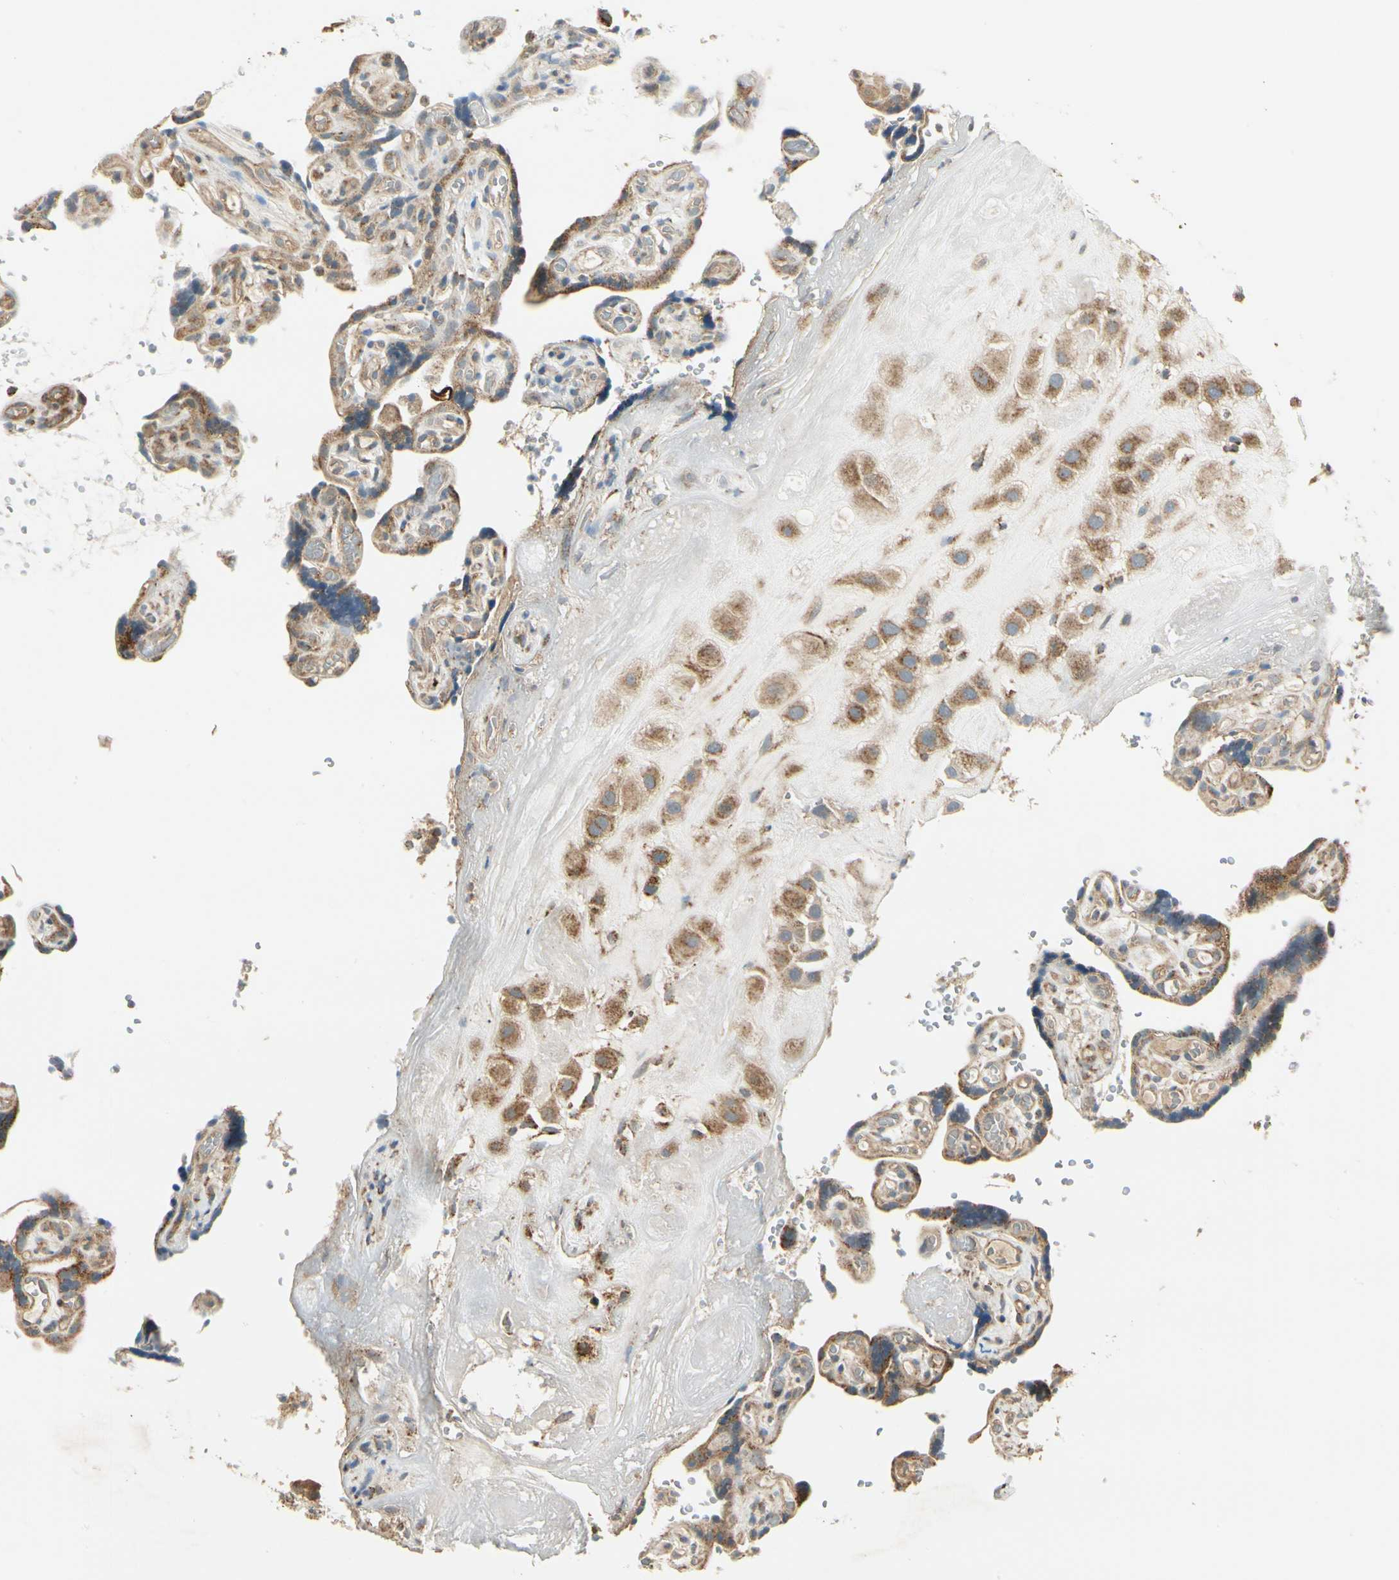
{"staining": {"intensity": "moderate", "quantity": ">75%", "location": "cytoplasmic/membranous"}, "tissue": "placenta", "cell_type": "Decidual cells", "image_type": "normal", "snomed": [{"axis": "morphology", "description": "Normal tissue, NOS"}, {"axis": "topography", "description": "Placenta"}], "caption": "An IHC image of unremarkable tissue is shown. Protein staining in brown labels moderate cytoplasmic/membranous positivity in placenta within decidual cells. The protein is shown in brown color, while the nuclei are stained blue.", "gene": "EPHB3", "patient": {"sex": "female", "age": 30}}